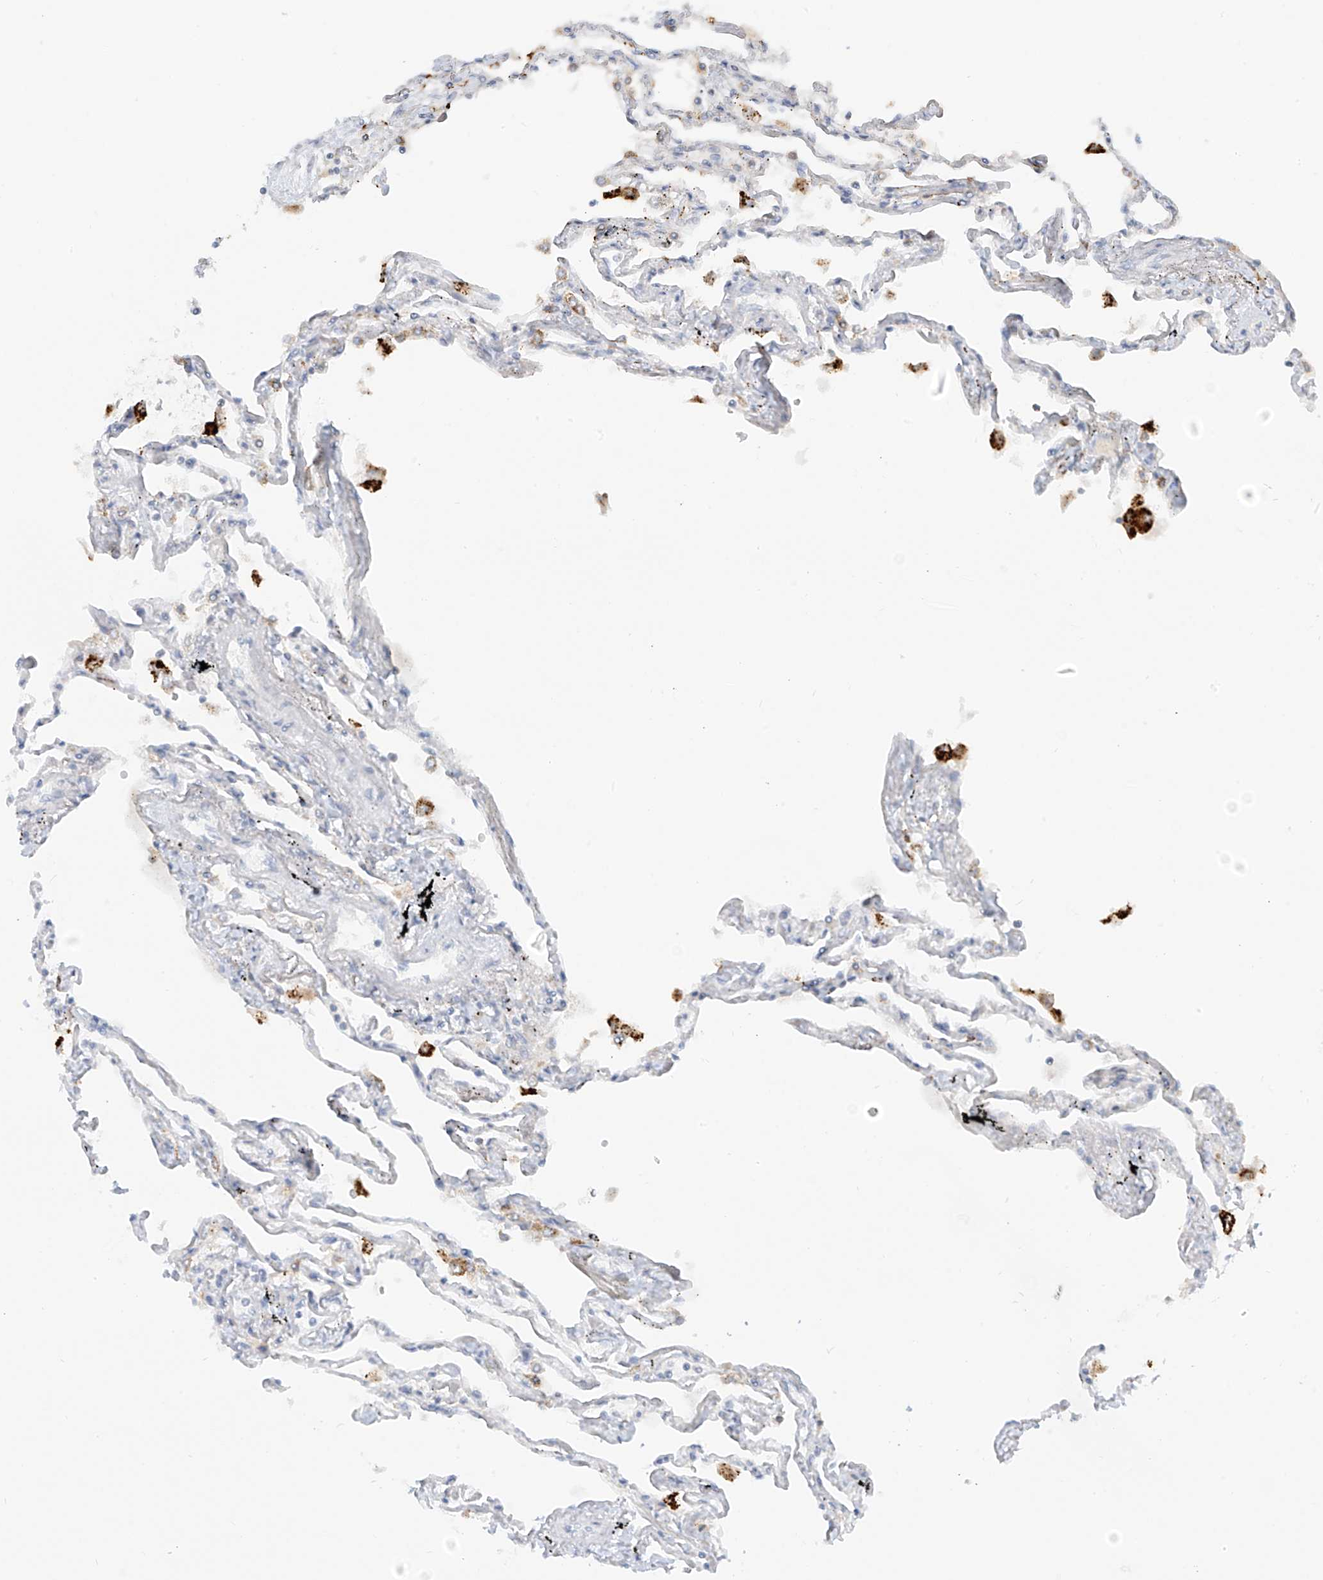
{"staining": {"intensity": "moderate", "quantity": "<25%", "location": "cytoplasmic/membranous"}, "tissue": "lung", "cell_type": "Alveolar cells", "image_type": "normal", "snomed": [{"axis": "morphology", "description": "Normal tissue, NOS"}, {"axis": "topography", "description": "Lung"}], "caption": "This histopathology image exhibits normal lung stained with immunohistochemistry to label a protein in brown. The cytoplasmic/membranous of alveolar cells show moderate positivity for the protein. Nuclei are counter-stained blue.", "gene": "C2orf42", "patient": {"sex": "female", "age": 67}}